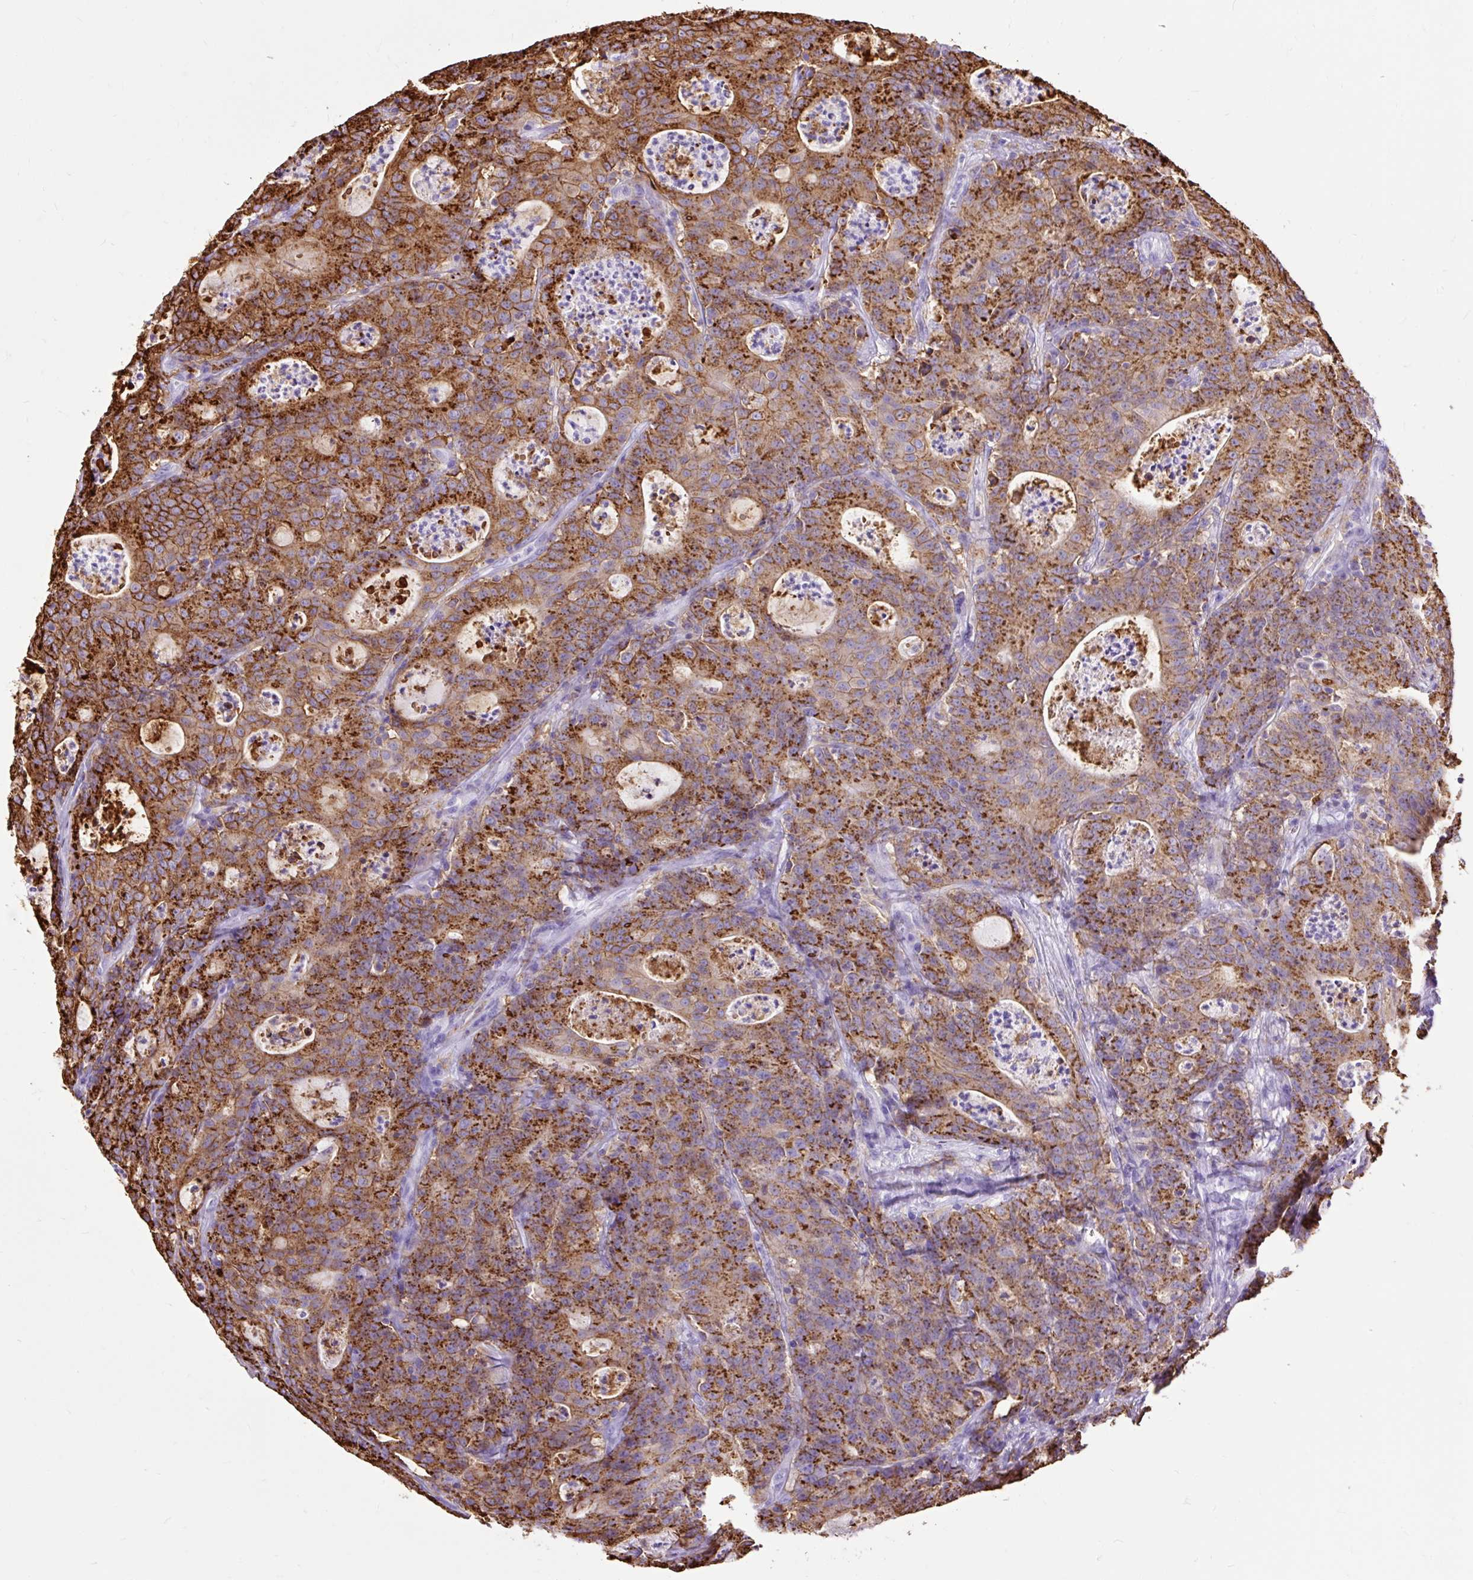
{"staining": {"intensity": "strong", "quantity": "25%-75%", "location": "cytoplasmic/membranous"}, "tissue": "colorectal cancer", "cell_type": "Tumor cells", "image_type": "cancer", "snomed": [{"axis": "morphology", "description": "Adenocarcinoma, NOS"}, {"axis": "topography", "description": "Colon"}], "caption": "Colorectal cancer (adenocarcinoma) stained with IHC reveals strong cytoplasmic/membranous positivity in approximately 25%-75% of tumor cells. (IHC, brightfield microscopy, high magnification).", "gene": "HLA-DRA", "patient": {"sex": "male", "age": 83}}